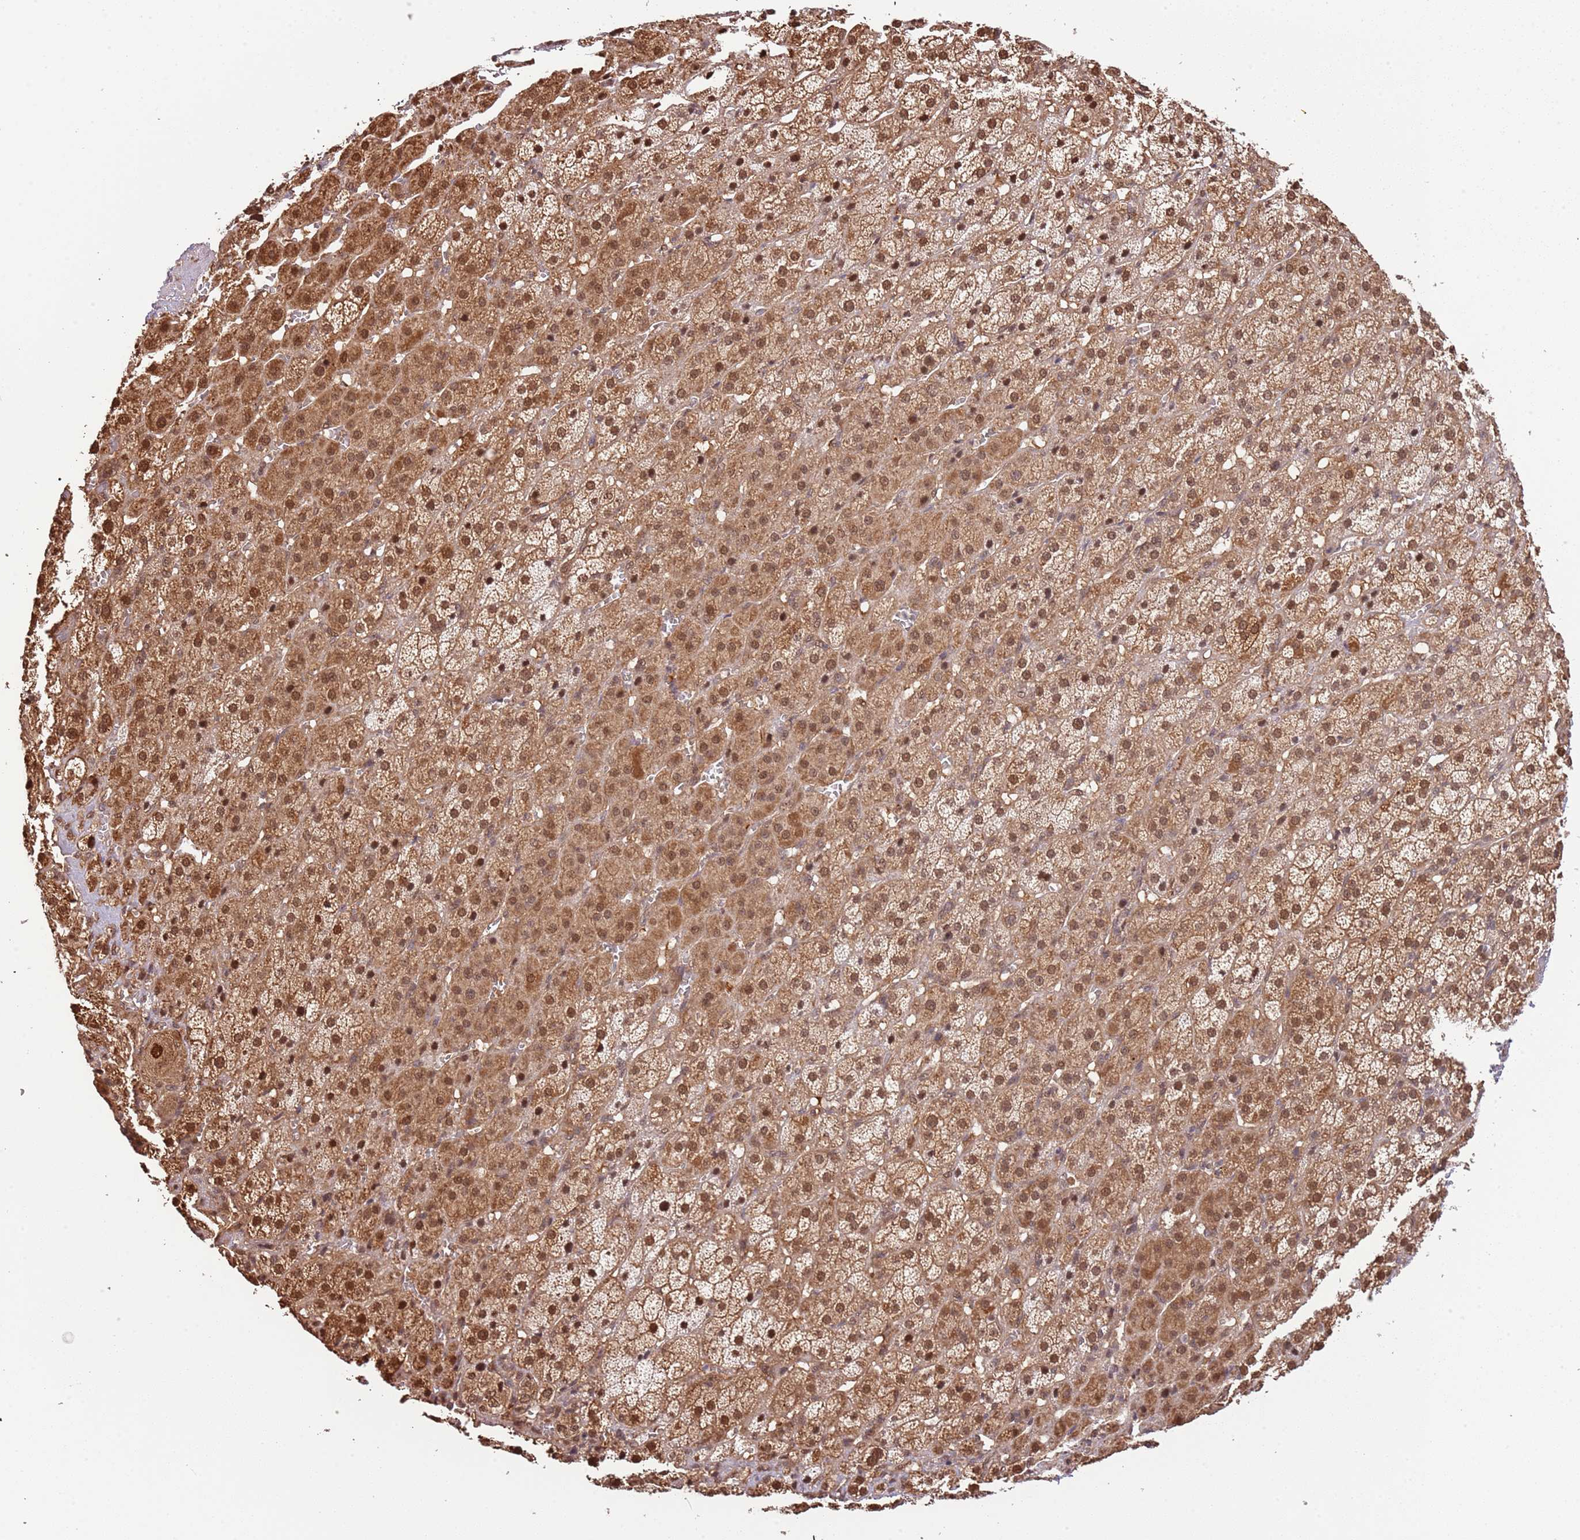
{"staining": {"intensity": "moderate", "quantity": ">75%", "location": "cytoplasmic/membranous,nuclear"}, "tissue": "adrenal gland", "cell_type": "Glandular cells", "image_type": "normal", "snomed": [{"axis": "morphology", "description": "Normal tissue, NOS"}, {"axis": "topography", "description": "Adrenal gland"}], "caption": "Protein expression analysis of unremarkable human adrenal gland reveals moderate cytoplasmic/membranous,nuclear expression in about >75% of glandular cells. (DAB IHC with brightfield microscopy, high magnification).", "gene": "PLSCR5", "patient": {"sex": "female", "age": 57}}